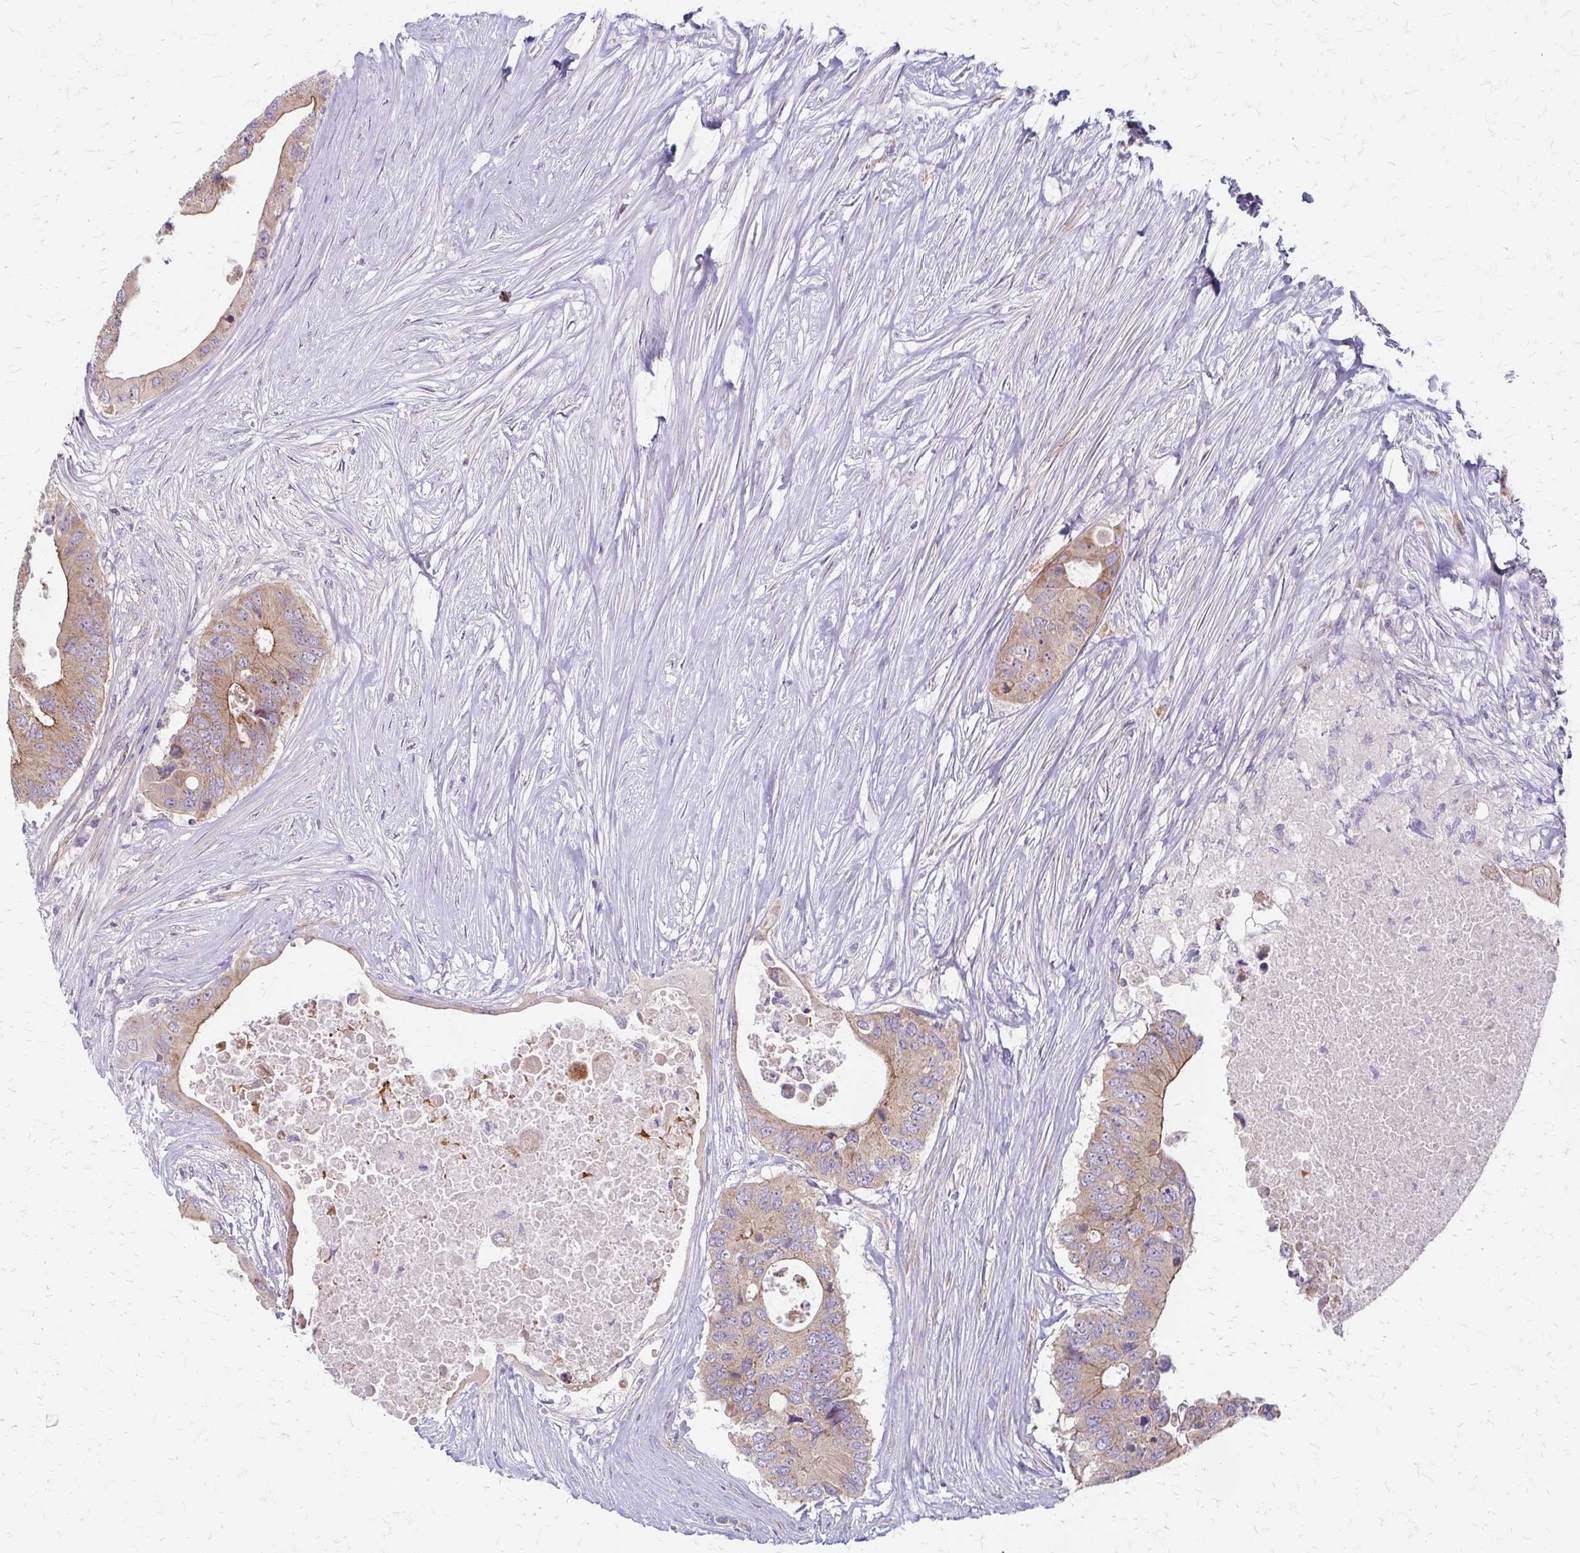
{"staining": {"intensity": "moderate", "quantity": ">75%", "location": "cytoplasmic/membranous"}, "tissue": "colorectal cancer", "cell_type": "Tumor cells", "image_type": "cancer", "snomed": [{"axis": "morphology", "description": "Adenocarcinoma, NOS"}, {"axis": "topography", "description": "Colon"}], "caption": "DAB immunohistochemical staining of colorectal cancer reveals moderate cytoplasmic/membranous protein staining in approximately >75% of tumor cells.", "gene": "ZNF383", "patient": {"sex": "male", "age": 71}}